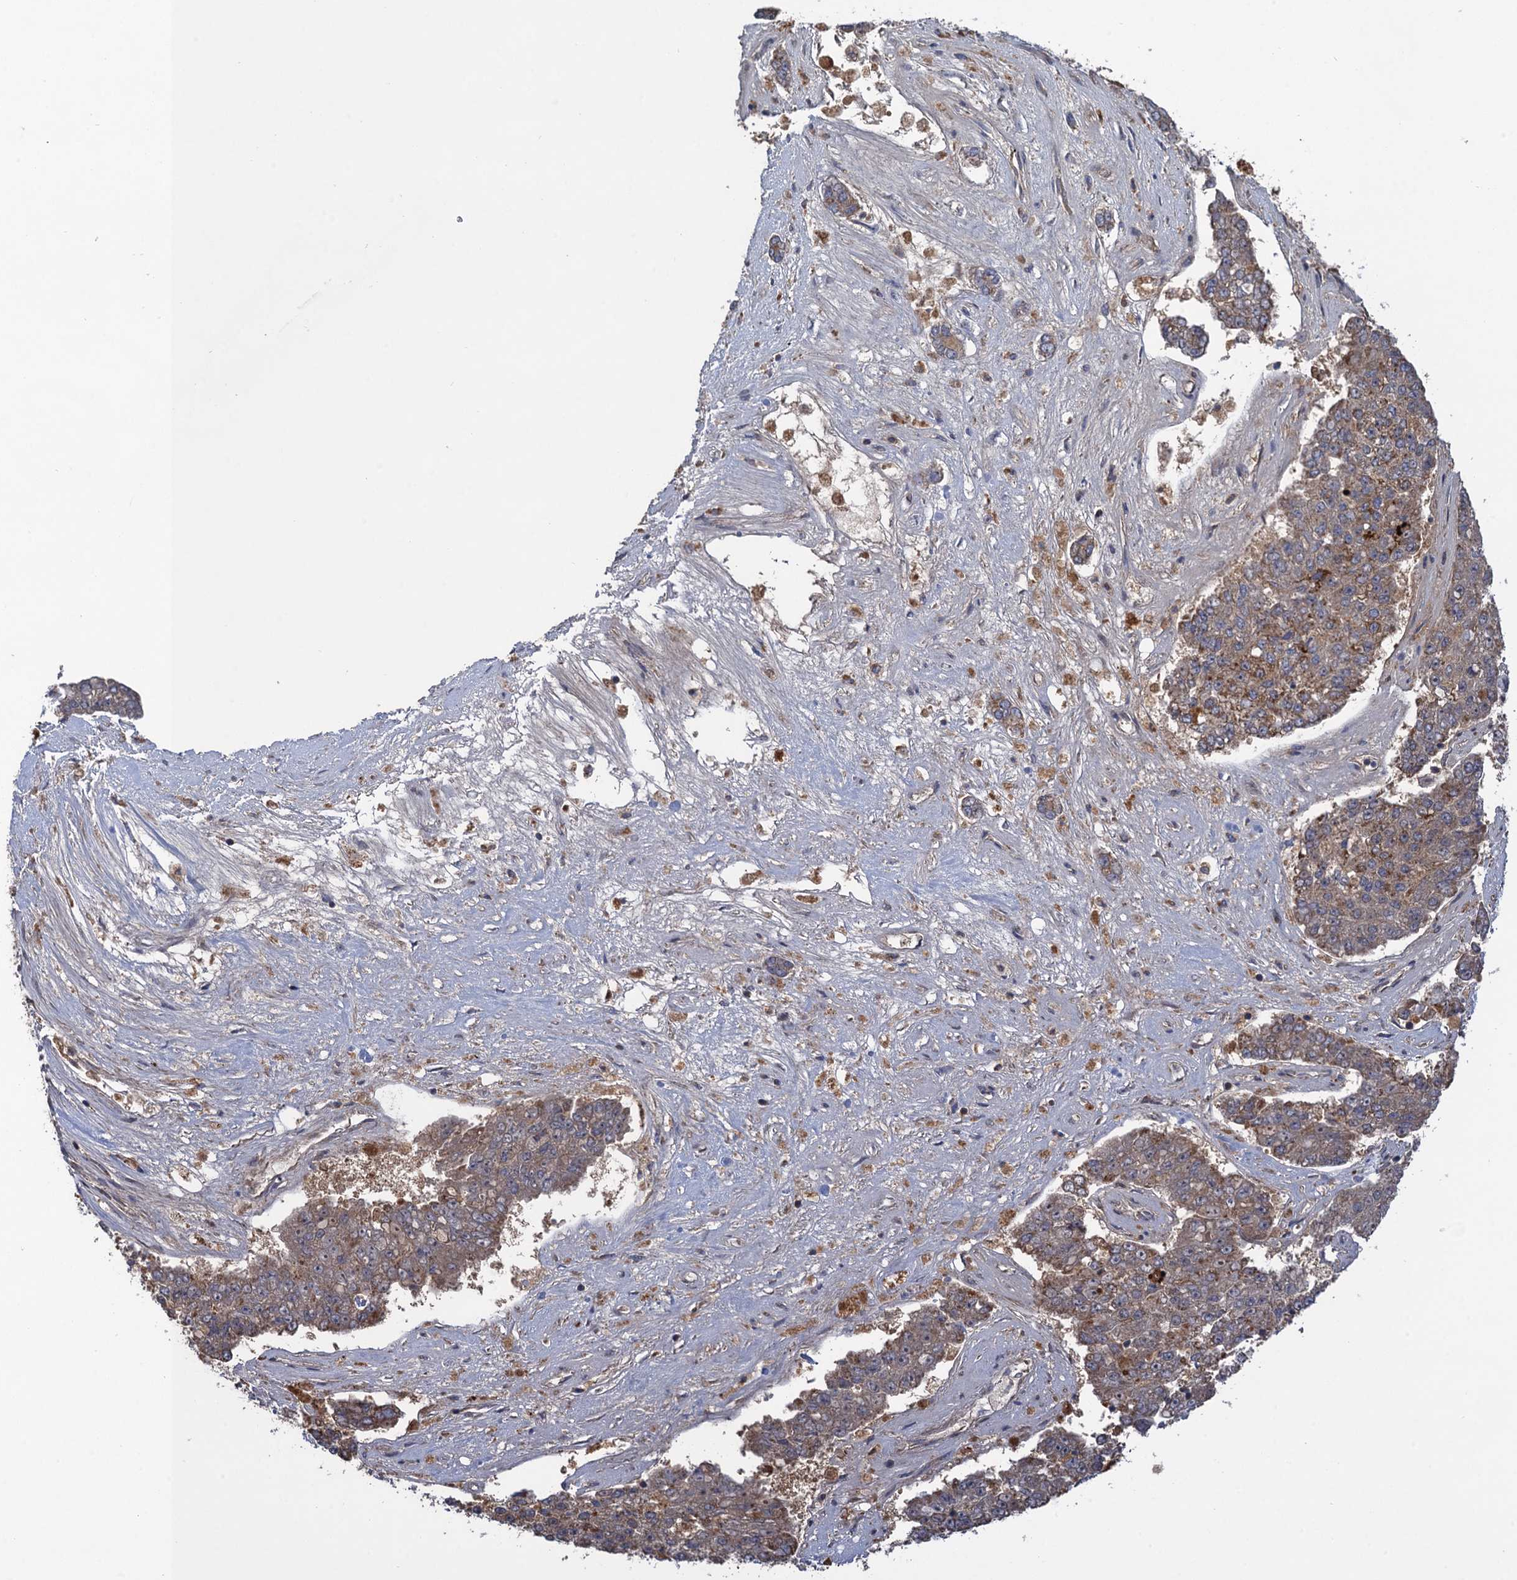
{"staining": {"intensity": "moderate", "quantity": "<25%", "location": "cytoplasmic/membranous"}, "tissue": "pancreatic cancer", "cell_type": "Tumor cells", "image_type": "cancer", "snomed": [{"axis": "morphology", "description": "Adenocarcinoma, NOS"}, {"axis": "topography", "description": "Pancreas"}], "caption": "The immunohistochemical stain shows moderate cytoplasmic/membranous positivity in tumor cells of adenocarcinoma (pancreatic) tissue.", "gene": "WDR88", "patient": {"sex": "male", "age": 50}}